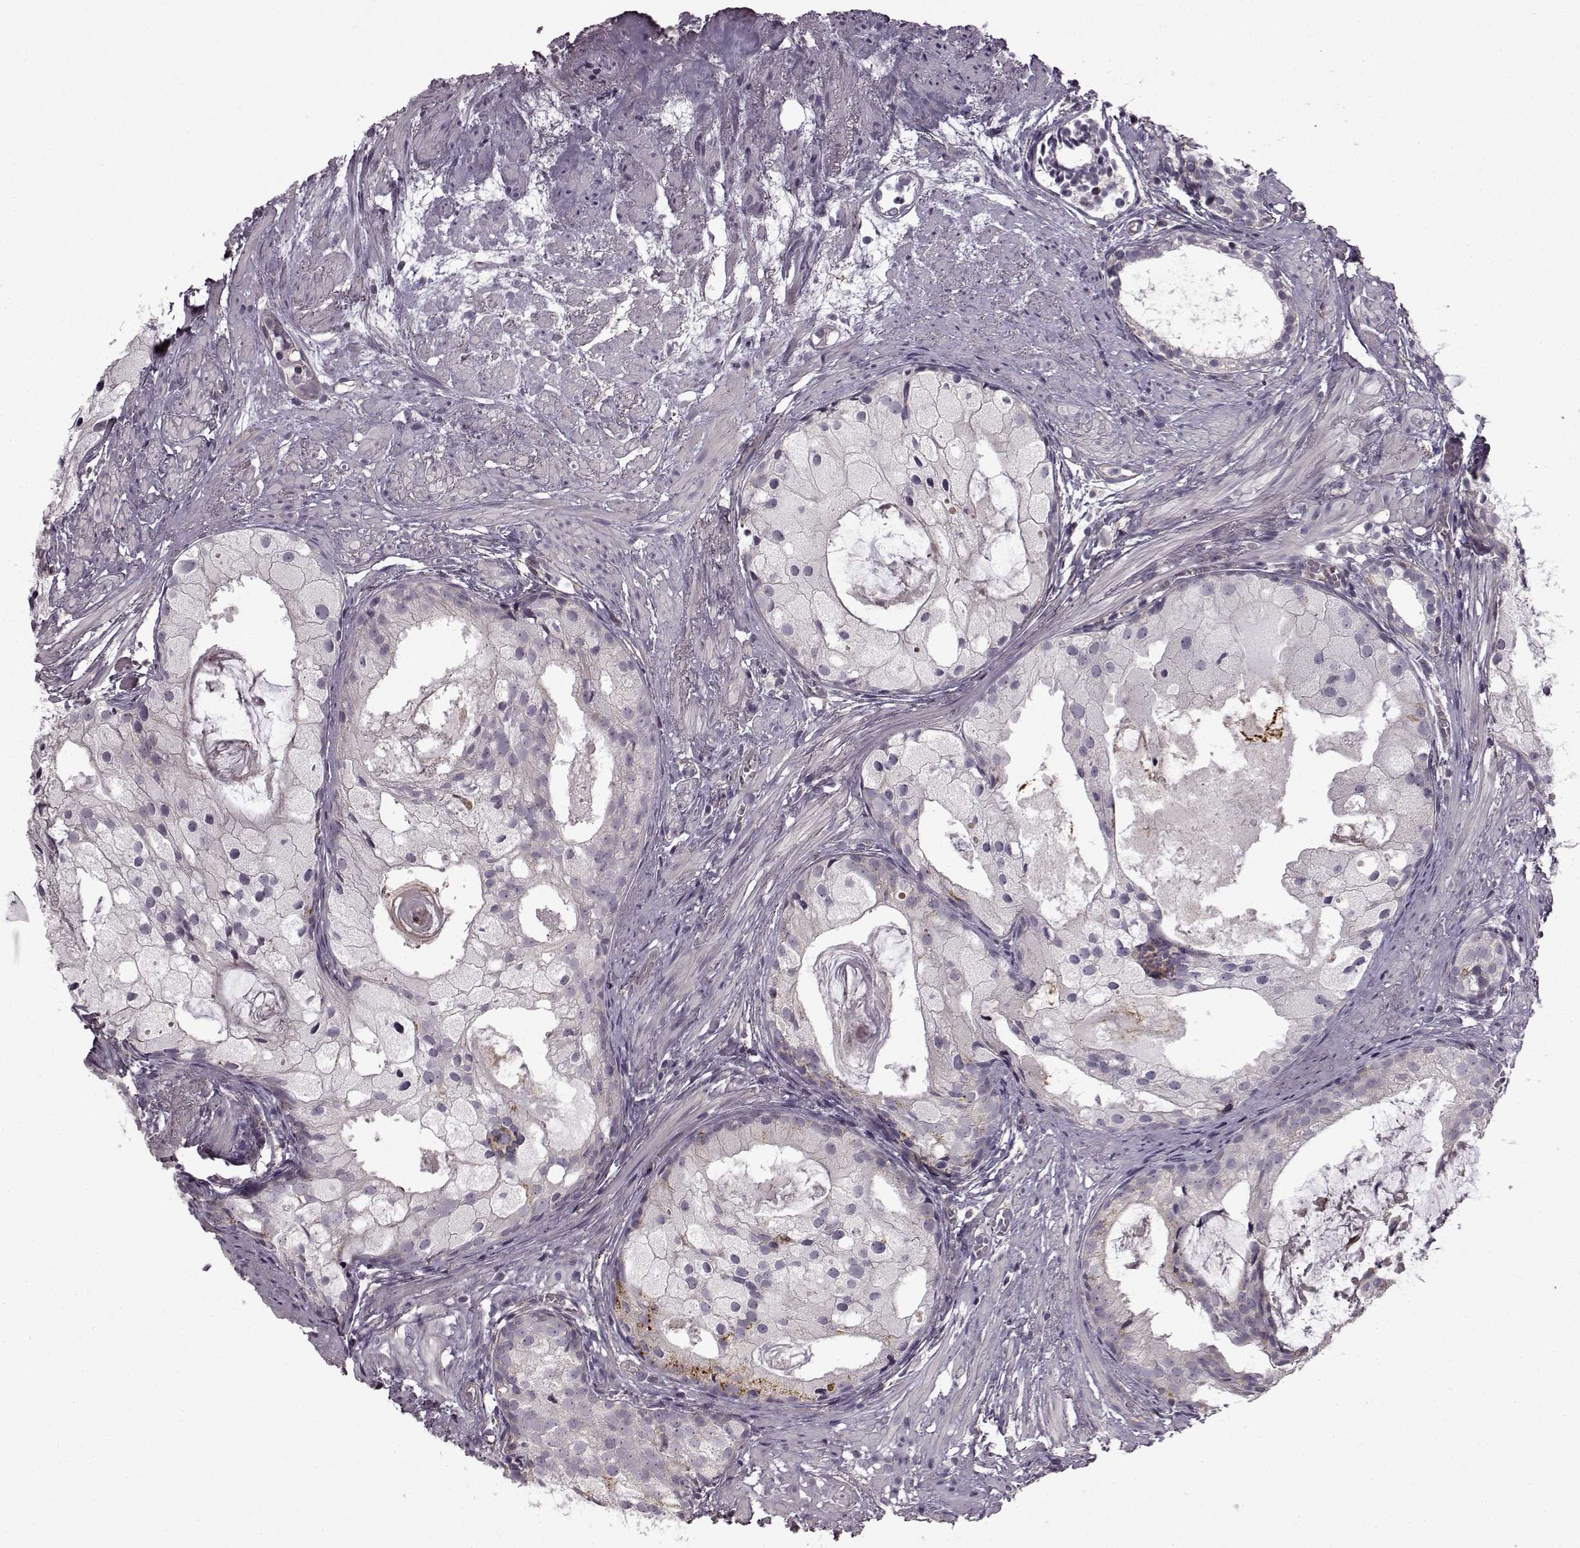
{"staining": {"intensity": "negative", "quantity": "none", "location": "none"}, "tissue": "prostate cancer", "cell_type": "Tumor cells", "image_type": "cancer", "snomed": [{"axis": "morphology", "description": "Adenocarcinoma, High grade"}, {"axis": "topography", "description": "Prostate"}], "caption": "An immunohistochemistry (IHC) histopathology image of prostate high-grade adenocarcinoma is shown. There is no staining in tumor cells of prostate high-grade adenocarcinoma.", "gene": "B3GNT6", "patient": {"sex": "male", "age": 85}}